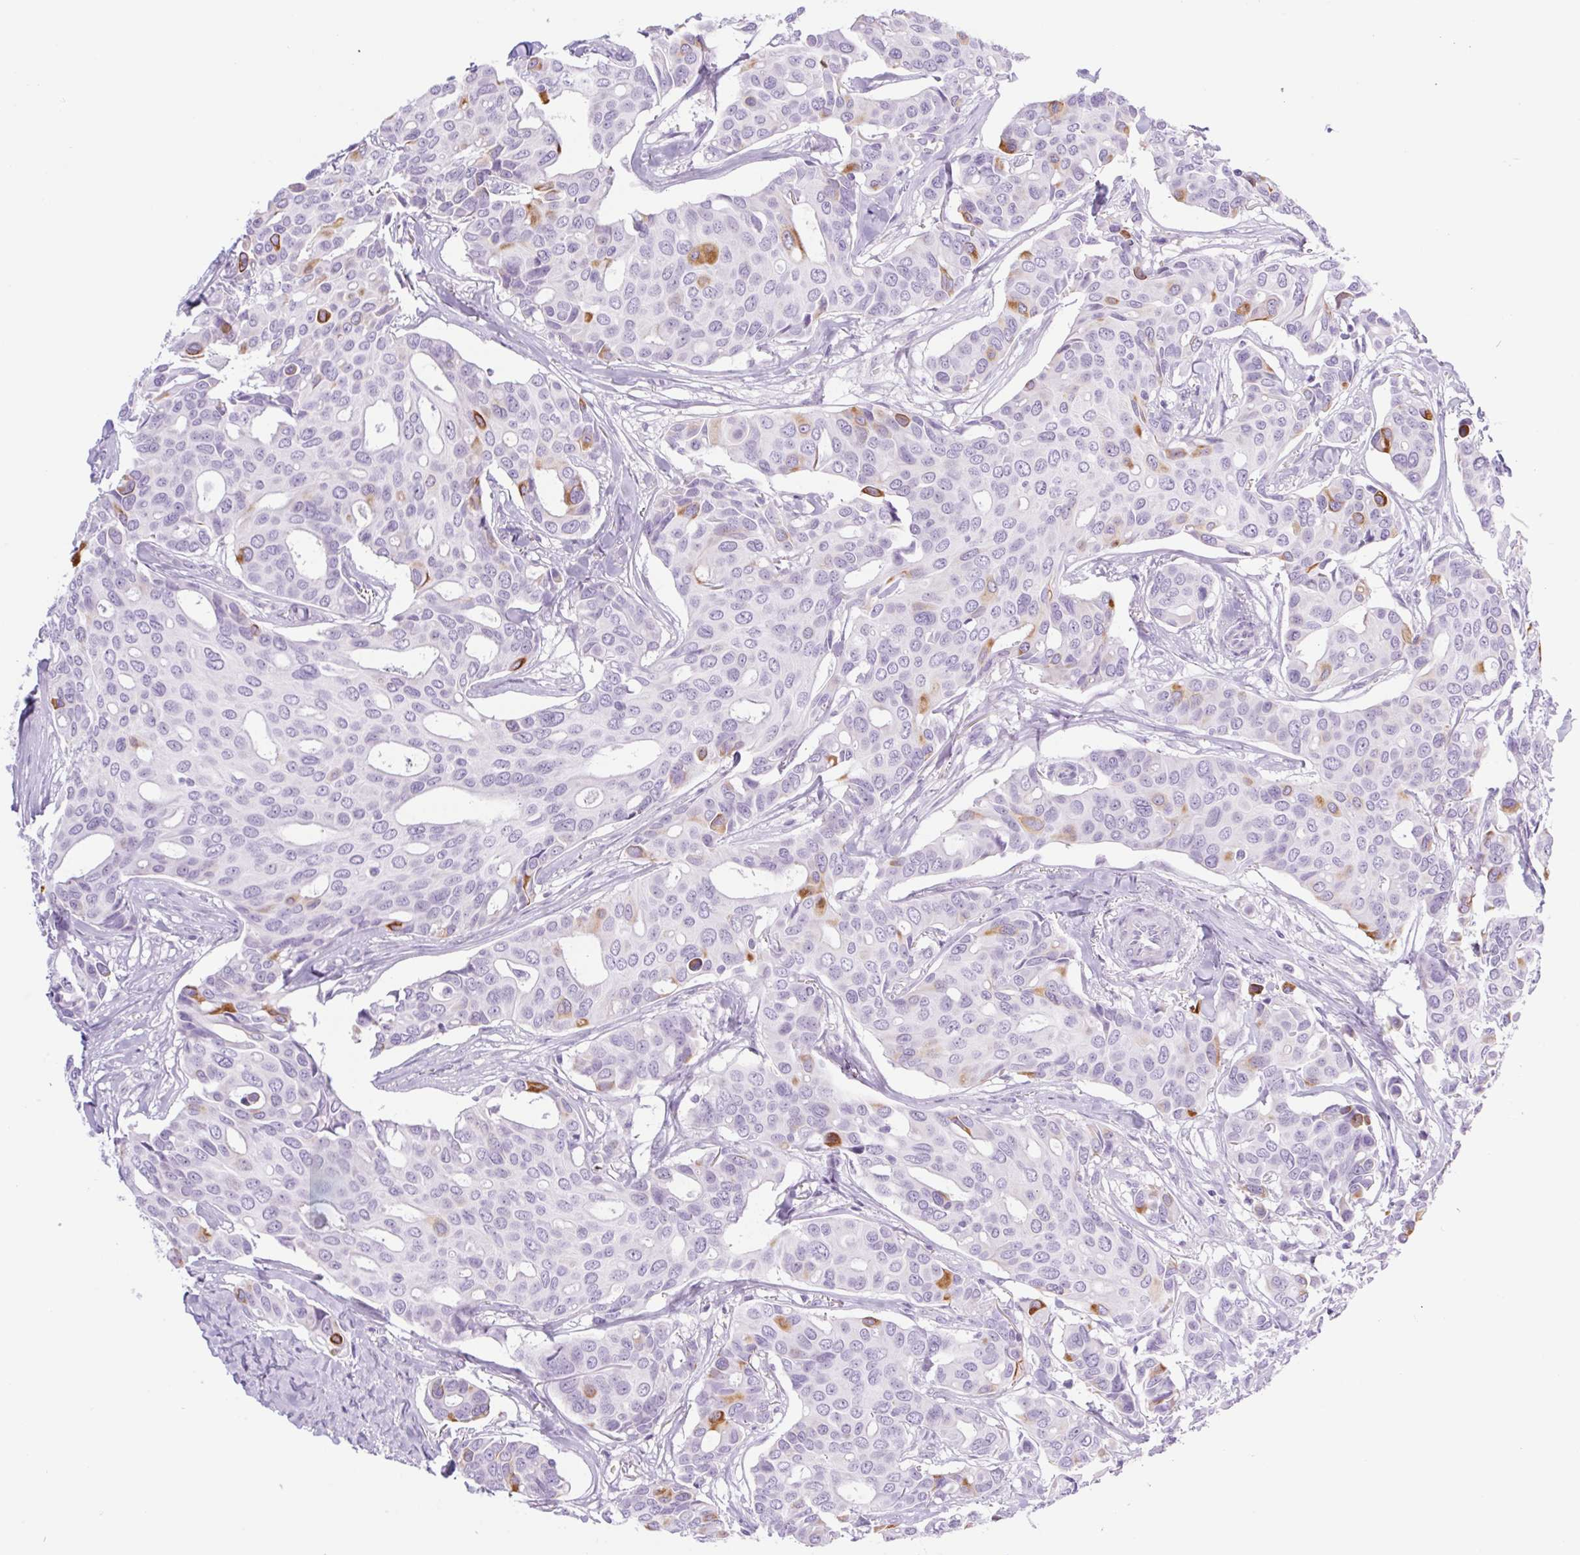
{"staining": {"intensity": "moderate", "quantity": "<25%", "location": "cytoplasmic/membranous"}, "tissue": "breast cancer", "cell_type": "Tumor cells", "image_type": "cancer", "snomed": [{"axis": "morphology", "description": "Duct carcinoma"}, {"axis": "topography", "description": "Breast"}], "caption": "Protein expression analysis of human breast invasive ductal carcinoma reveals moderate cytoplasmic/membranous staining in about <25% of tumor cells.", "gene": "SPACA5B", "patient": {"sex": "female", "age": 54}}